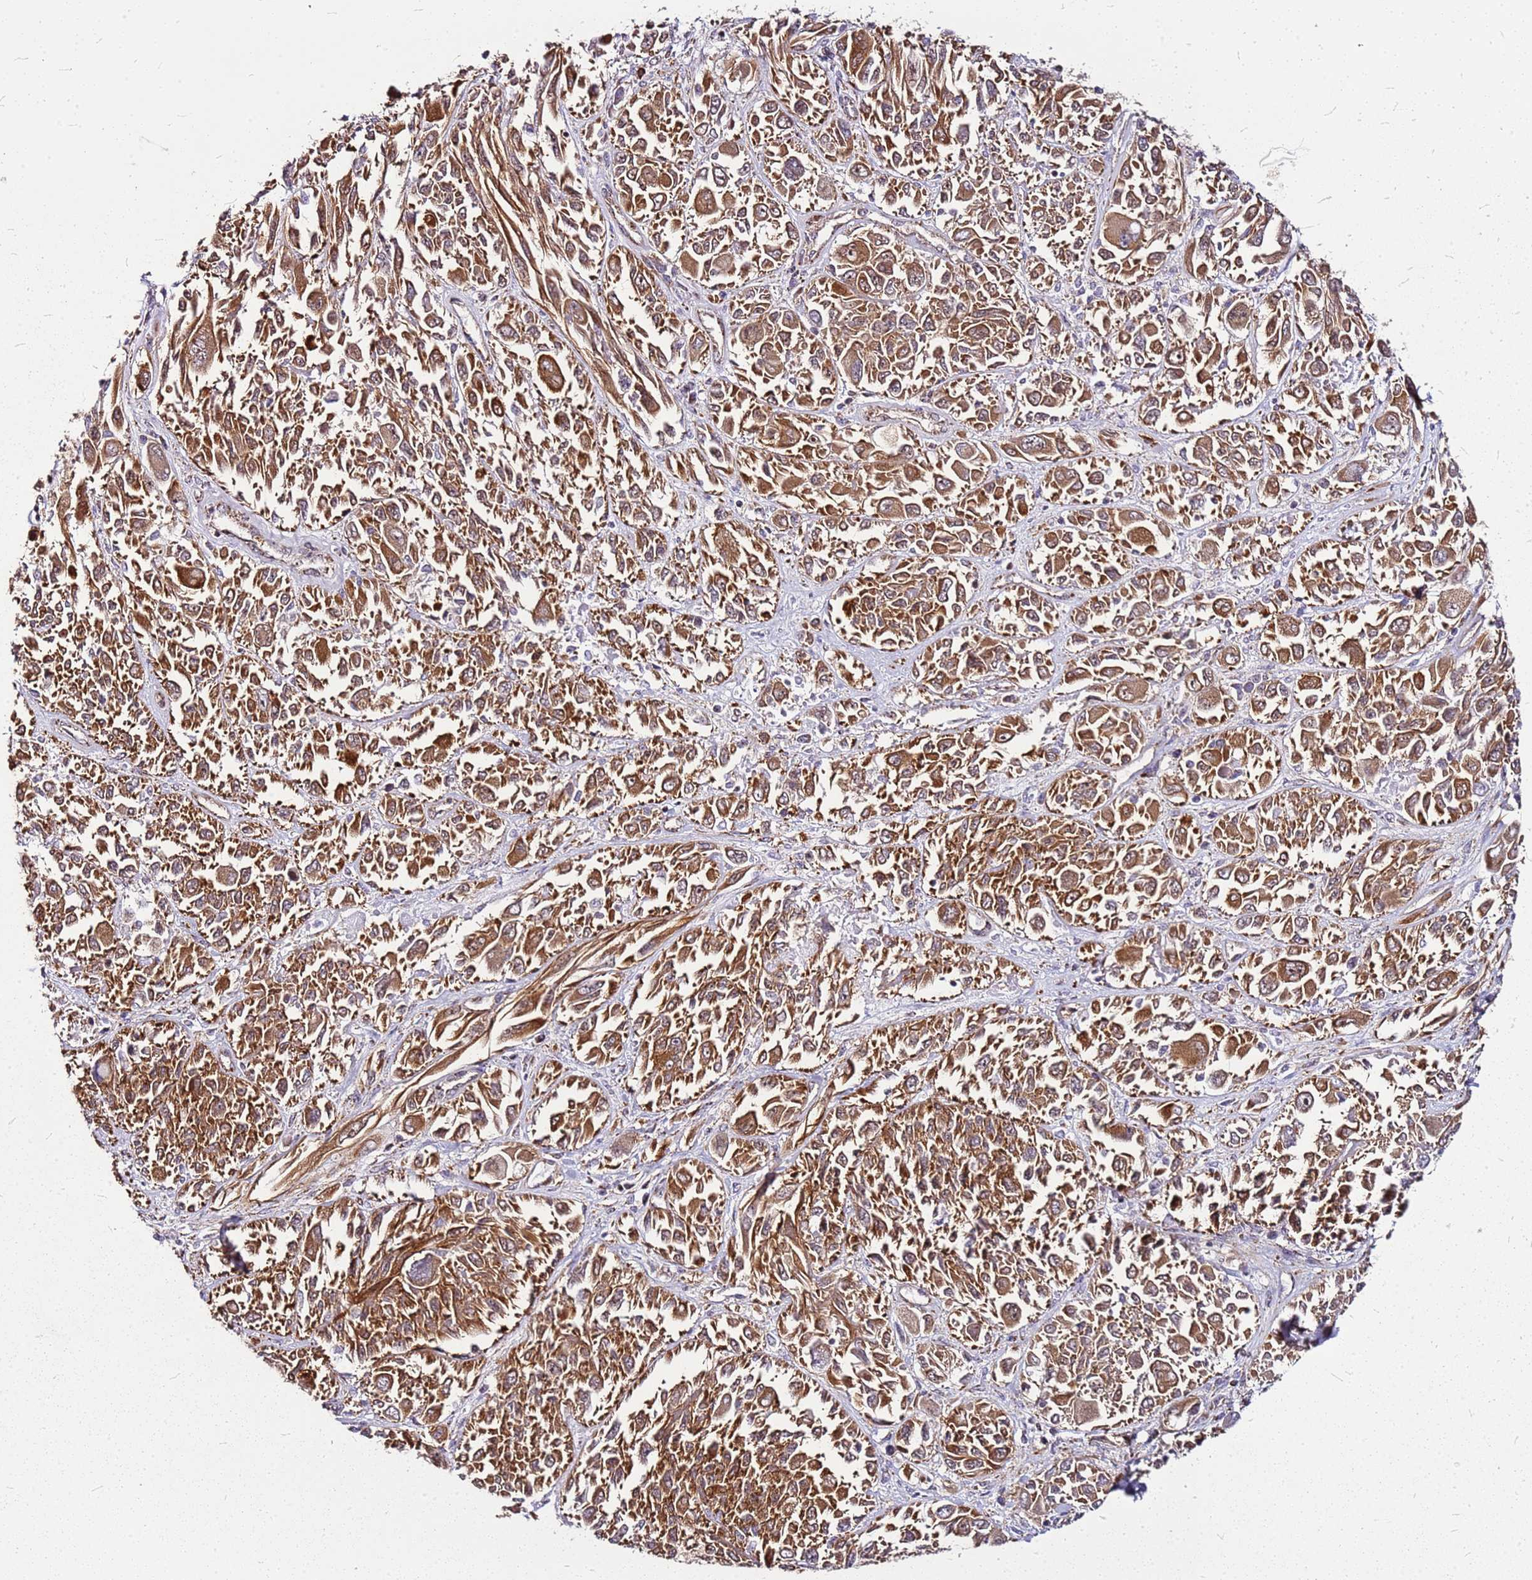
{"staining": {"intensity": "moderate", "quantity": ">75%", "location": "cytoplasmic/membranous"}, "tissue": "melanoma", "cell_type": "Tumor cells", "image_type": "cancer", "snomed": [{"axis": "morphology", "description": "Malignant melanoma, NOS"}, {"axis": "topography", "description": "Skin"}], "caption": "This histopathology image exhibits IHC staining of melanoma, with medium moderate cytoplasmic/membranous positivity in about >75% of tumor cells.", "gene": "OR51T1", "patient": {"sex": "female", "age": 91}}